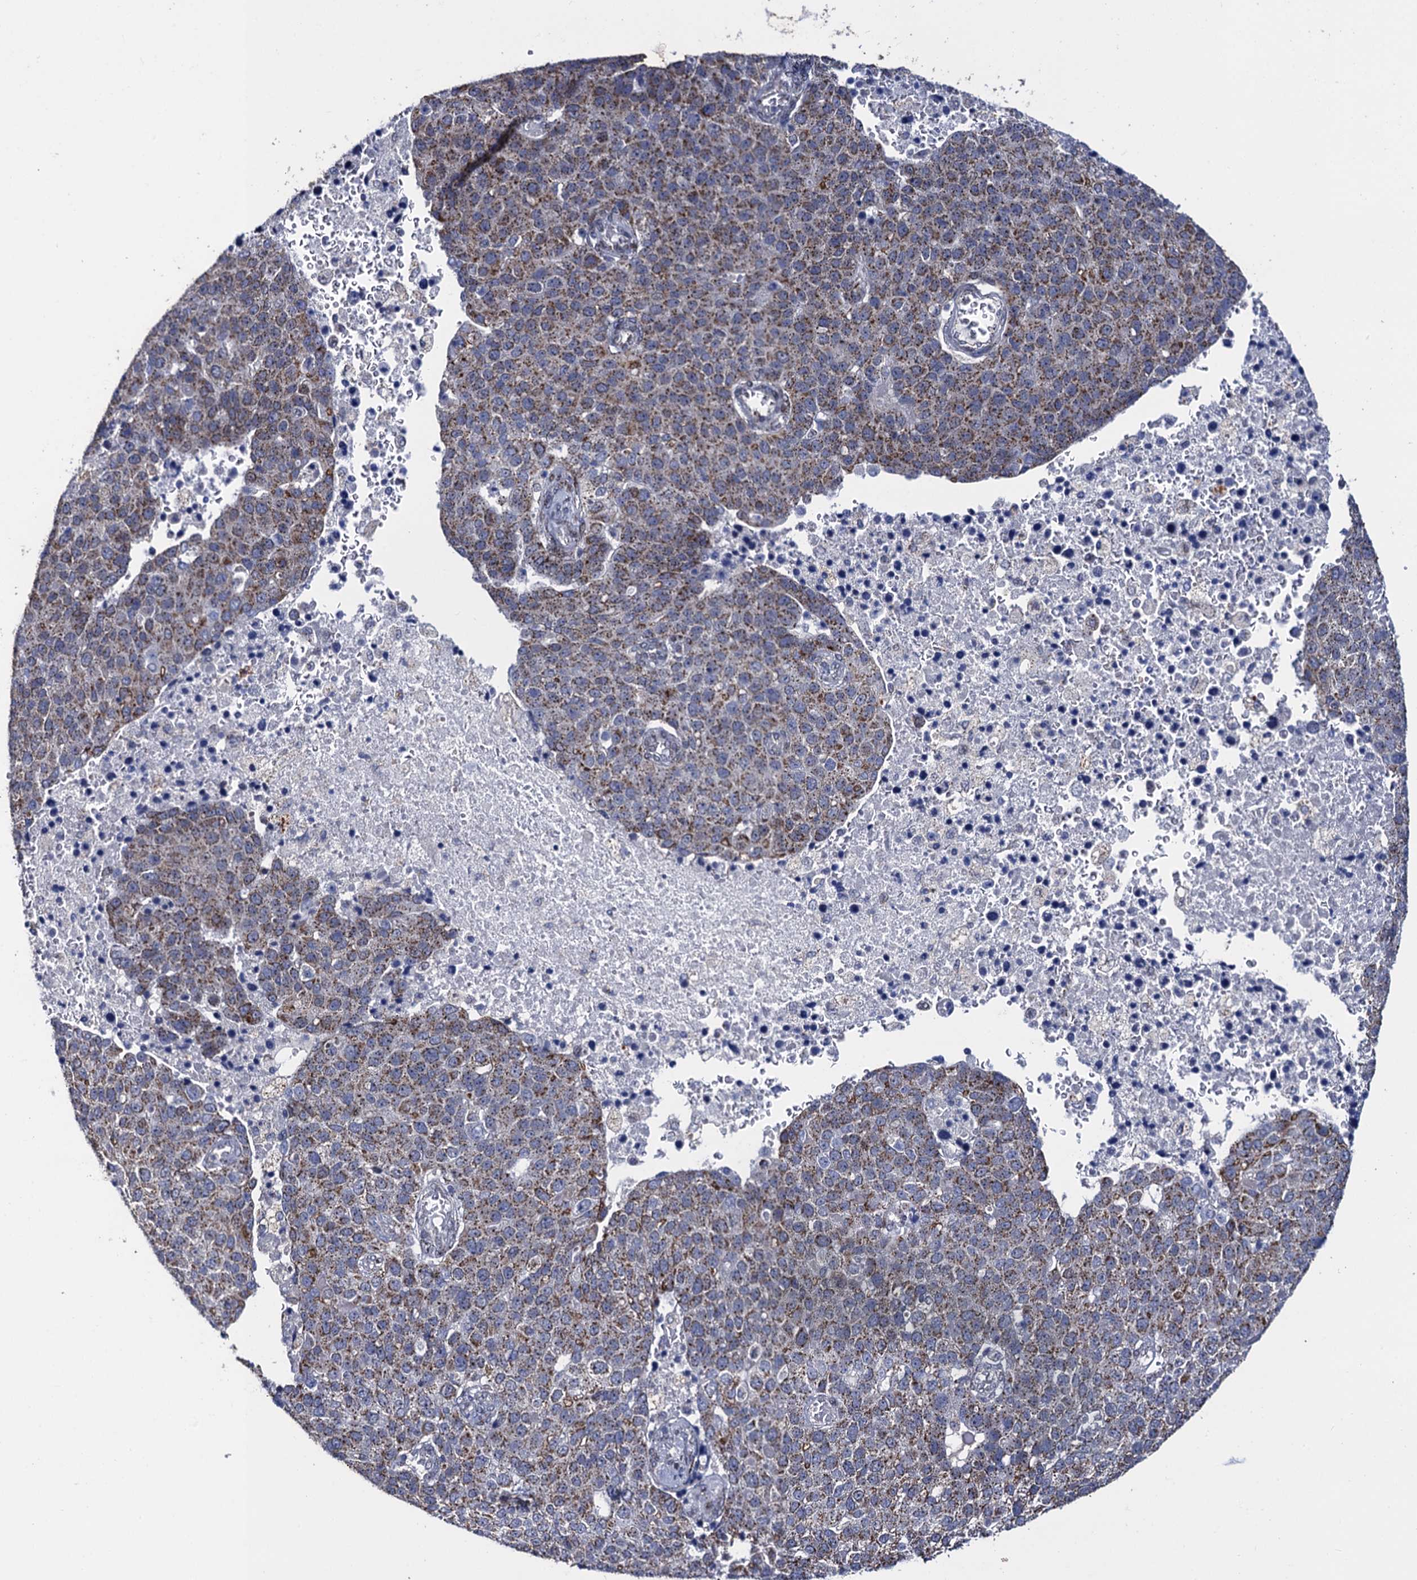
{"staining": {"intensity": "moderate", "quantity": ">75%", "location": "cytoplasmic/membranous"}, "tissue": "pancreatic cancer", "cell_type": "Tumor cells", "image_type": "cancer", "snomed": [{"axis": "morphology", "description": "Adenocarcinoma, NOS"}, {"axis": "topography", "description": "Pancreas"}], "caption": "A micrograph showing moderate cytoplasmic/membranous expression in about >75% of tumor cells in pancreatic adenocarcinoma, as visualized by brown immunohistochemical staining.", "gene": "THAP2", "patient": {"sex": "female", "age": 61}}